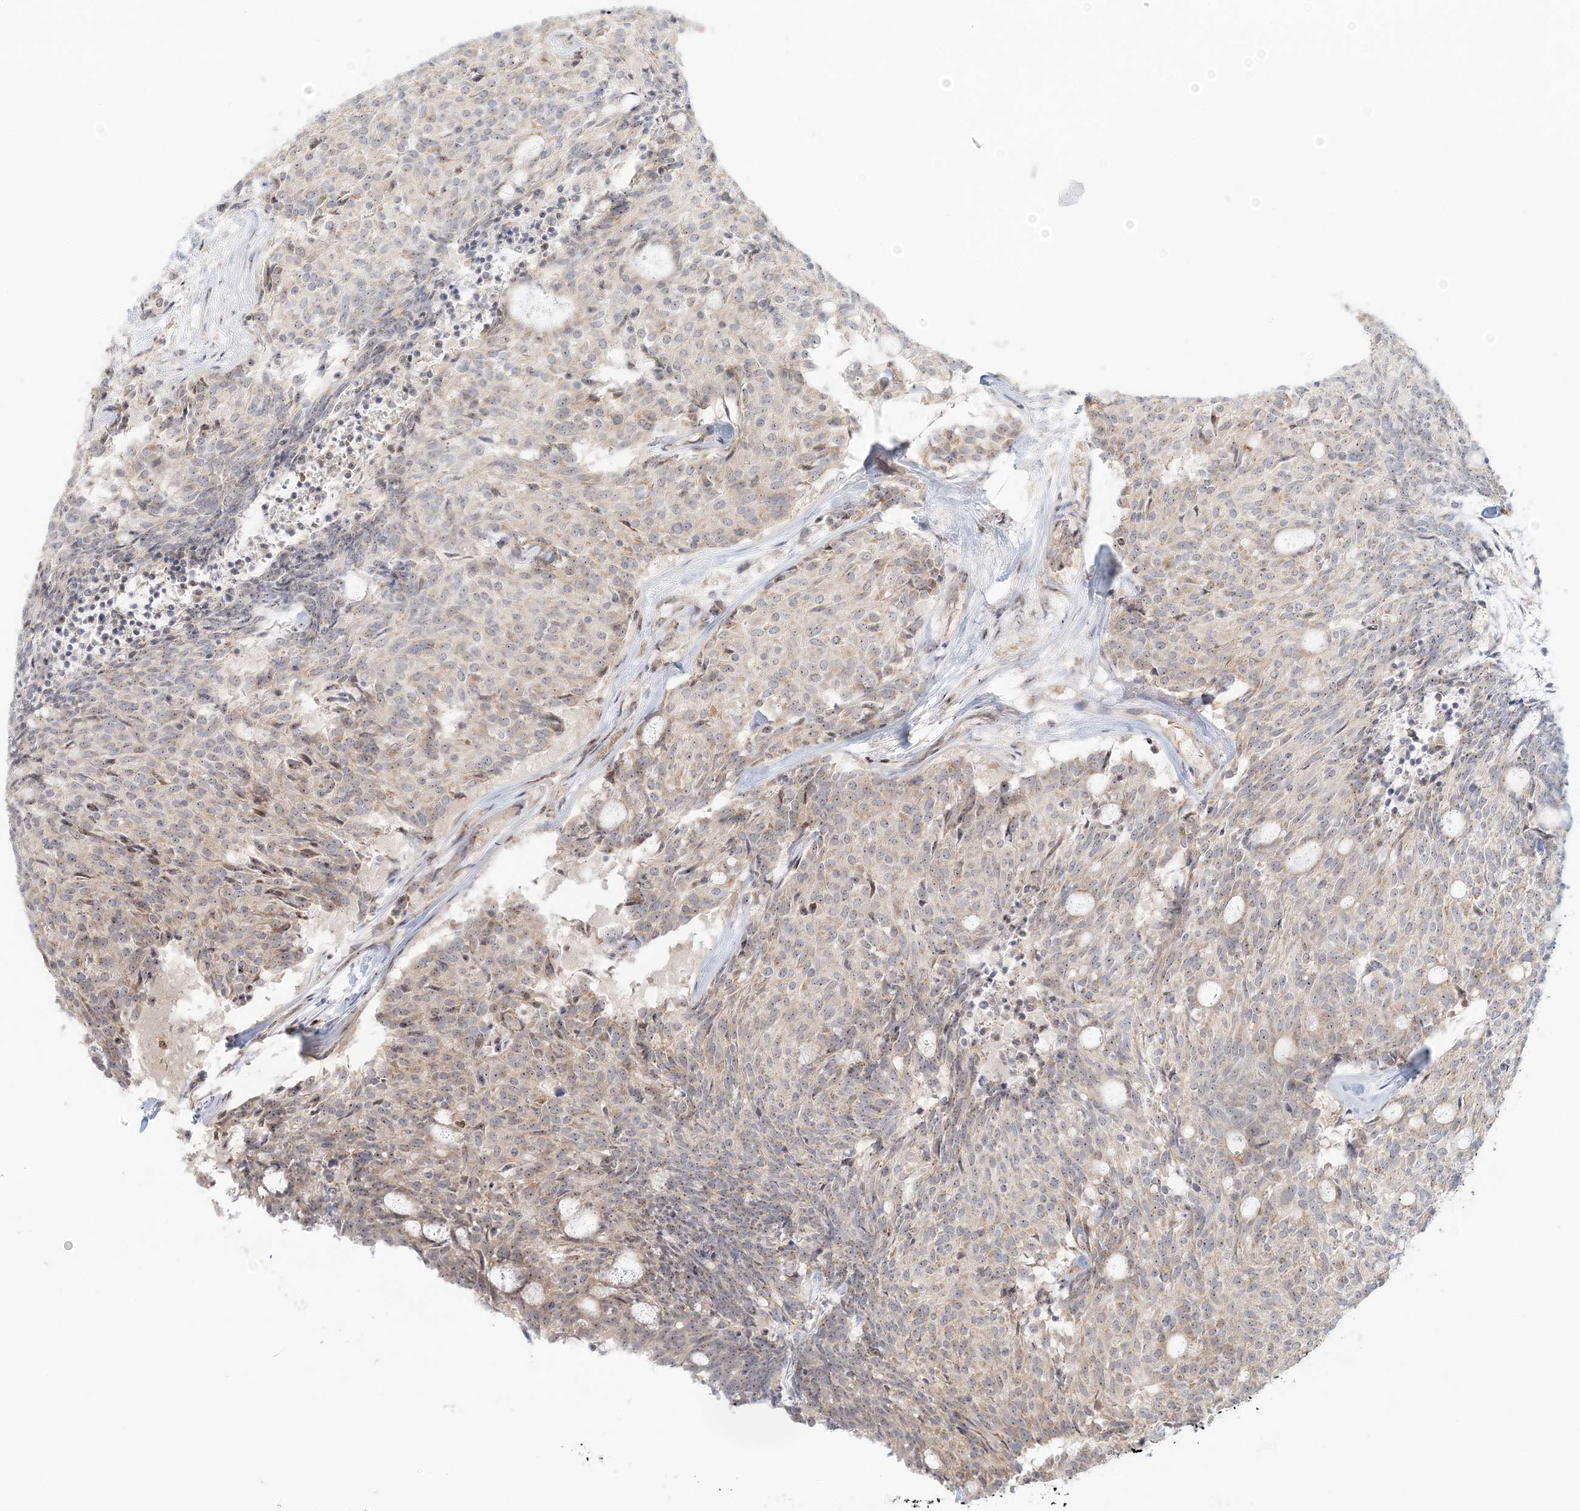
{"staining": {"intensity": "weak", "quantity": "25%-75%", "location": "nuclear"}, "tissue": "carcinoid", "cell_type": "Tumor cells", "image_type": "cancer", "snomed": [{"axis": "morphology", "description": "Carcinoid, malignant, NOS"}, {"axis": "topography", "description": "Pancreas"}], "caption": "Immunohistochemical staining of human carcinoid demonstrates low levels of weak nuclear expression in about 25%-75% of tumor cells.", "gene": "UBE2F", "patient": {"sex": "female", "age": 54}}